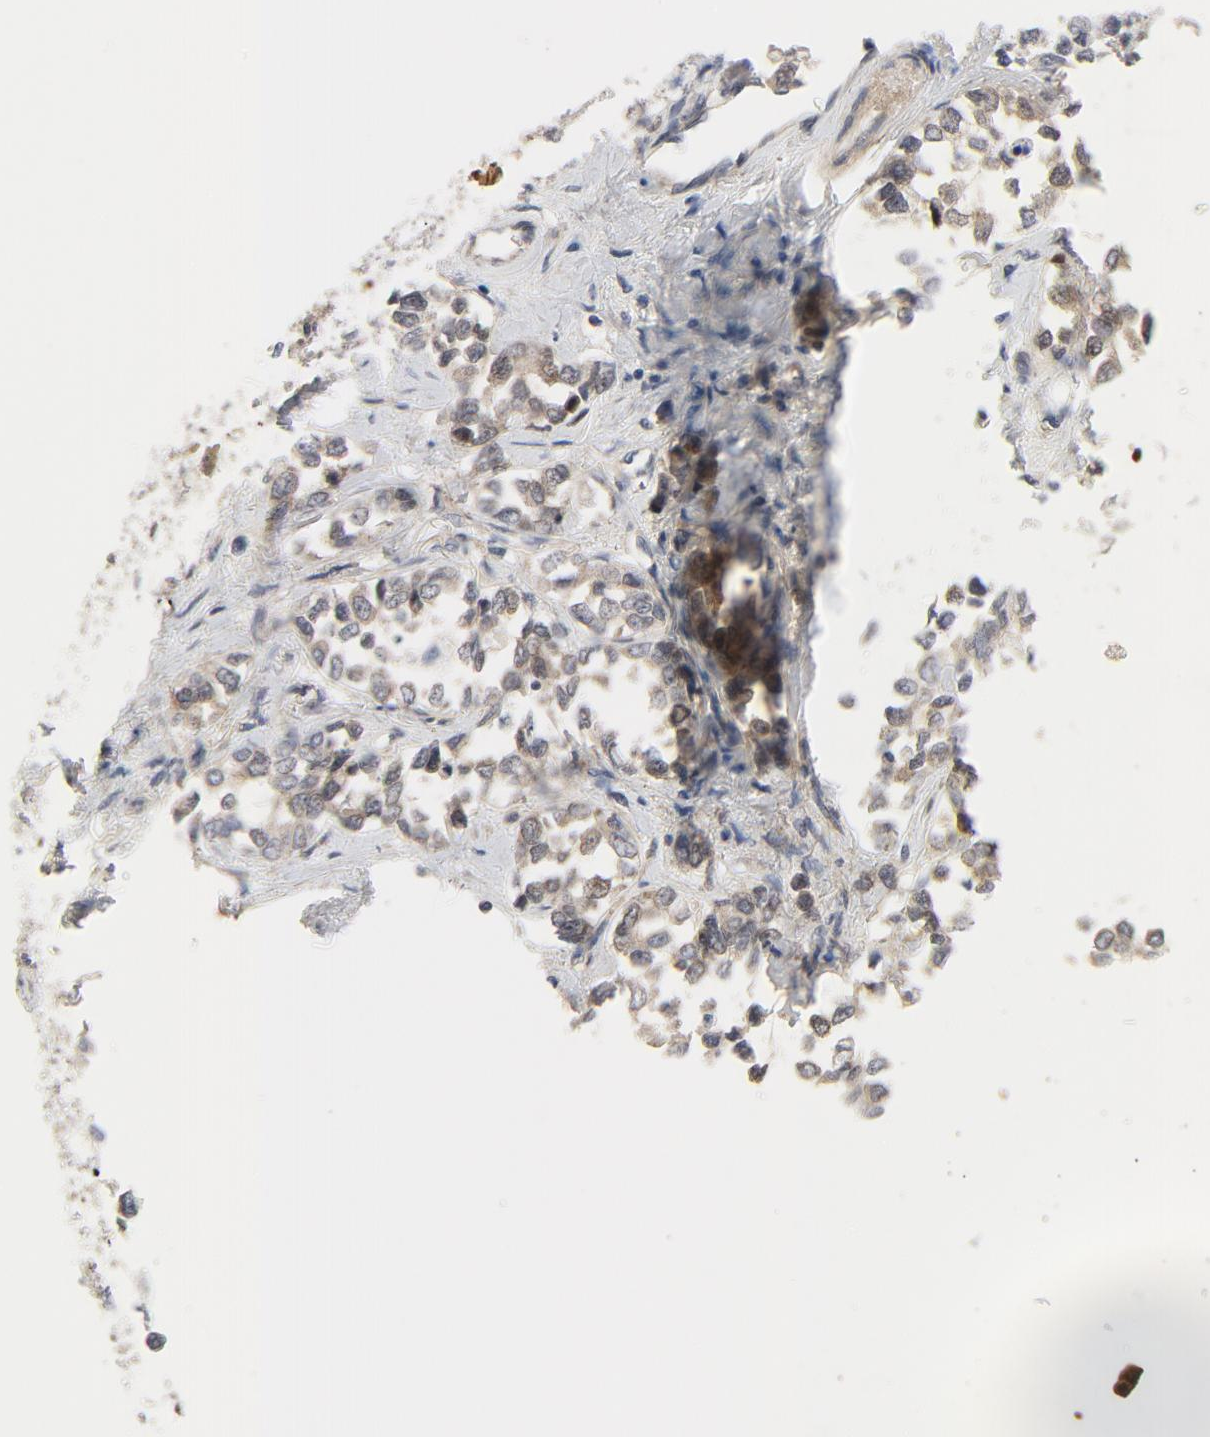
{"staining": {"intensity": "weak", "quantity": ">75%", "location": "cytoplasmic/membranous"}, "tissue": "stomach cancer", "cell_type": "Tumor cells", "image_type": "cancer", "snomed": [{"axis": "morphology", "description": "Adenocarcinoma, NOS"}, {"axis": "topography", "description": "Stomach, upper"}], "caption": "Tumor cells reveal low levels of weak cytoplasmic/membranous staining in about >75% of cells in human adenocarcinoma (stomach).", "gene": "MAP2K7", "patient": {"sex": "male", "age": 76}}